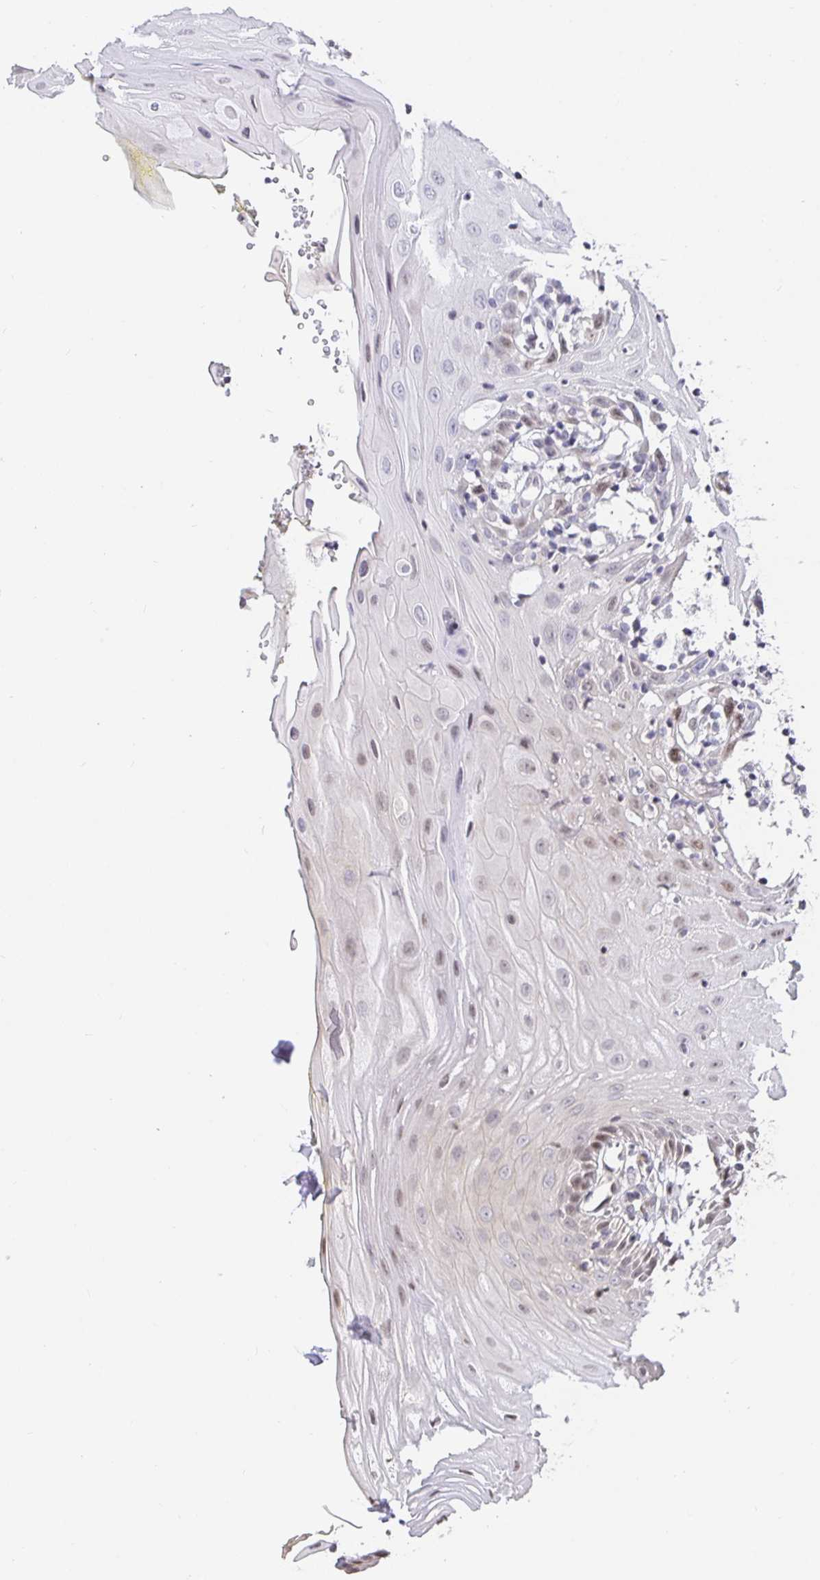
{"staining": {"intensity": "weak", "quantity": "25%-75%", "location": "nuclear"}, "tissue": "oral mucosa", "cell_type": "Squamous epithelial cells", "image_type": "normal", "snomed": [{"axis": "morphology", "description": "Normal tissue, NOS"}, {"axis": "topography", "description": "Oral tissue"}], "caption": "IHC (DAB (3,3'-diaminobenzidine)) staining of normal human oral mucosa reveals weak nuclear protein expression in about 25%-75% of squamous epithelial cells.", "gene": "TJP3", "patient": {"sex": "female", "age": 81}}